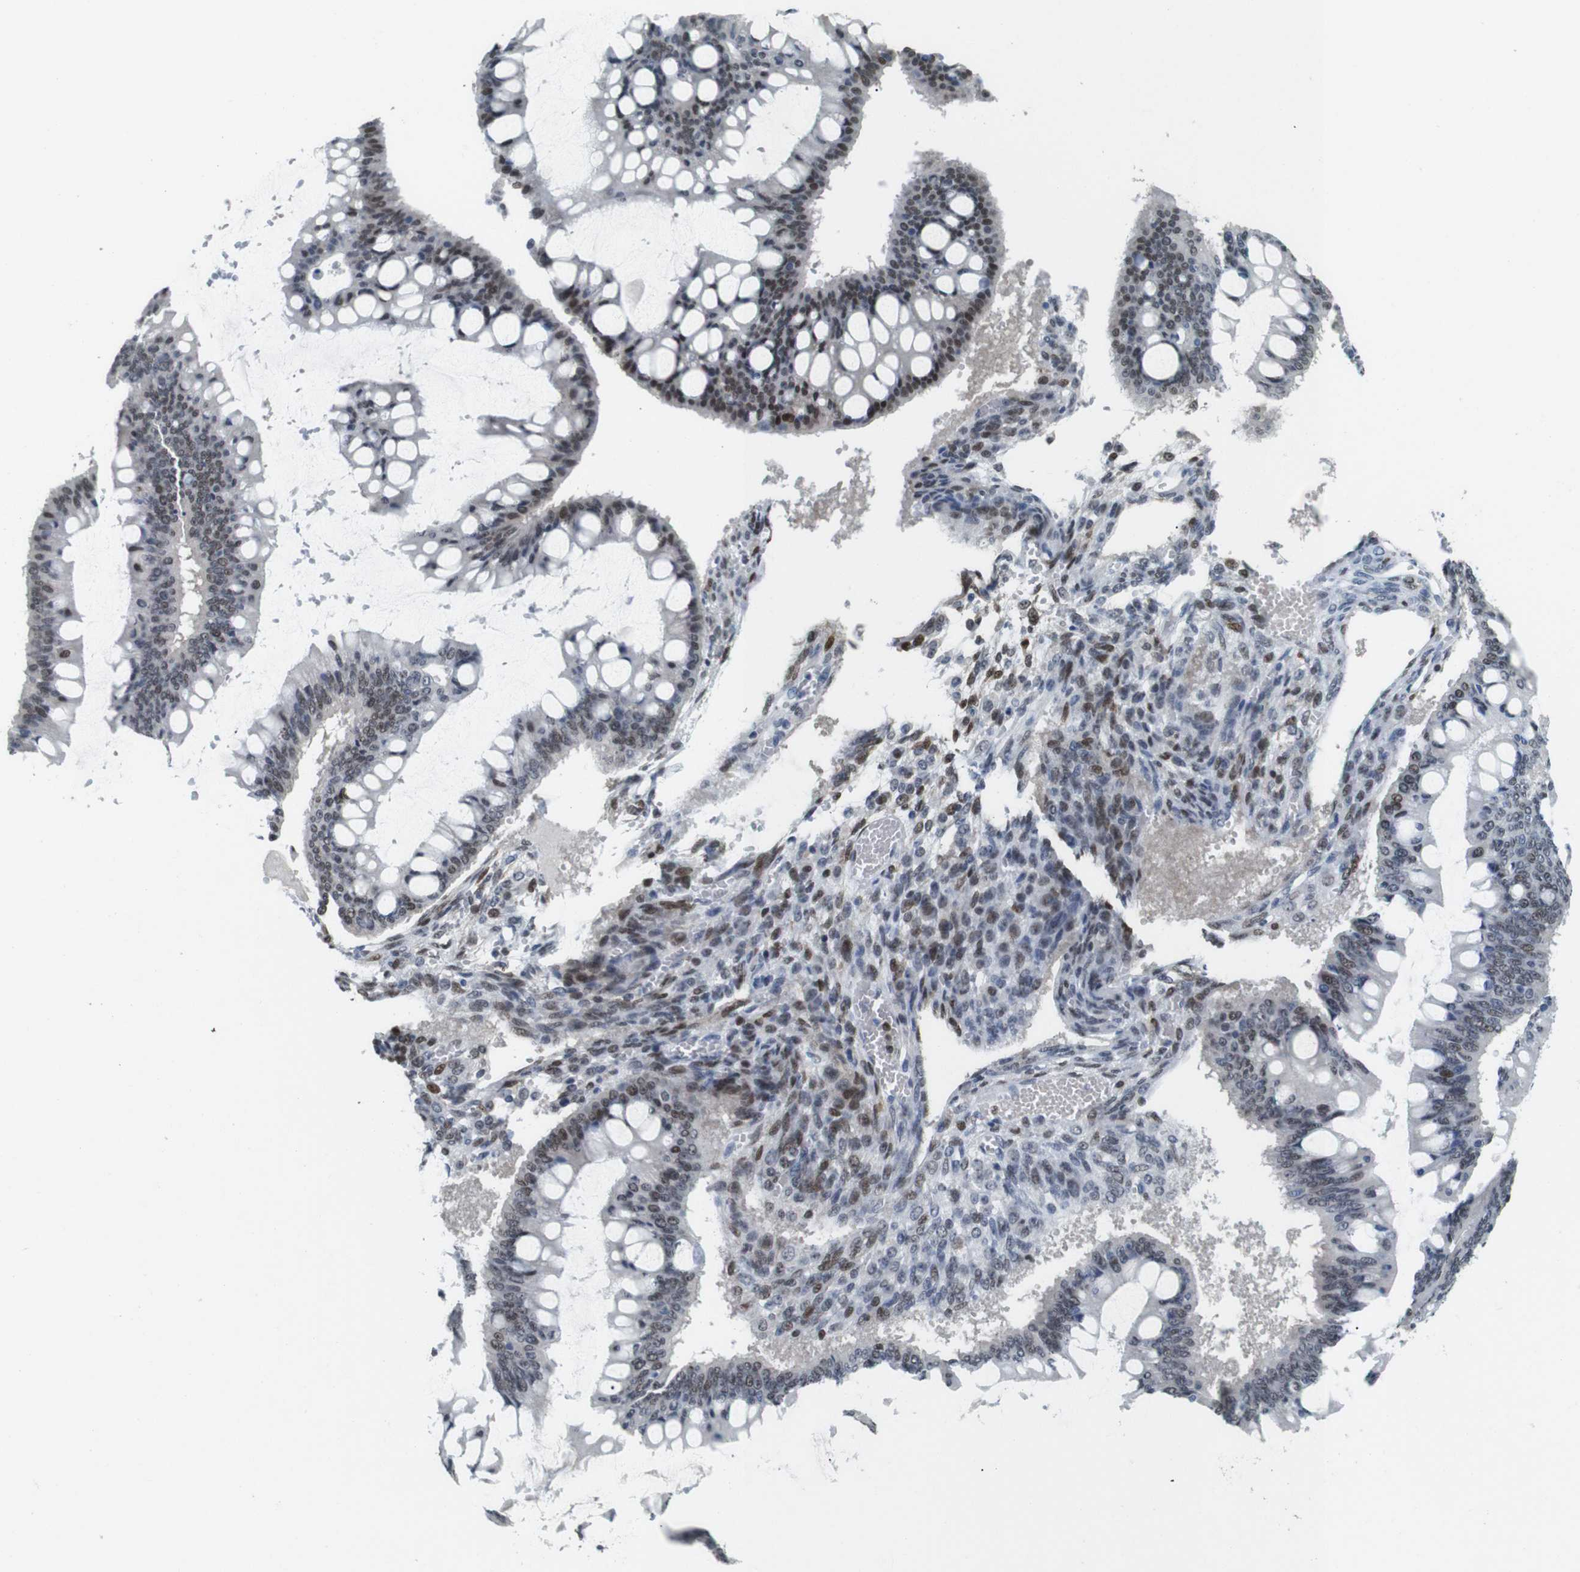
{"staining": {"intensity": "moderate", "quantity": "25%-75%", "location": "nuclear"}, "tissue": "ovarian cancer", "cell_type": "Tumor cells", "image_type": "cancer", "snomed": [{"axis": "morphology", "description": "Cystadenocarcinoma, mucinous, NOS"}, {"axis": "topography", "description": "Ovary"}], "caption": "Human ovarian mucinous cystadenocarcinoma stained with a brown dye reveals moderate nuclear positive positivity in approximately 25%-75% of tumor cells.", "gene": "IRF8", "patient": {"sex": "female", "age": 73}}